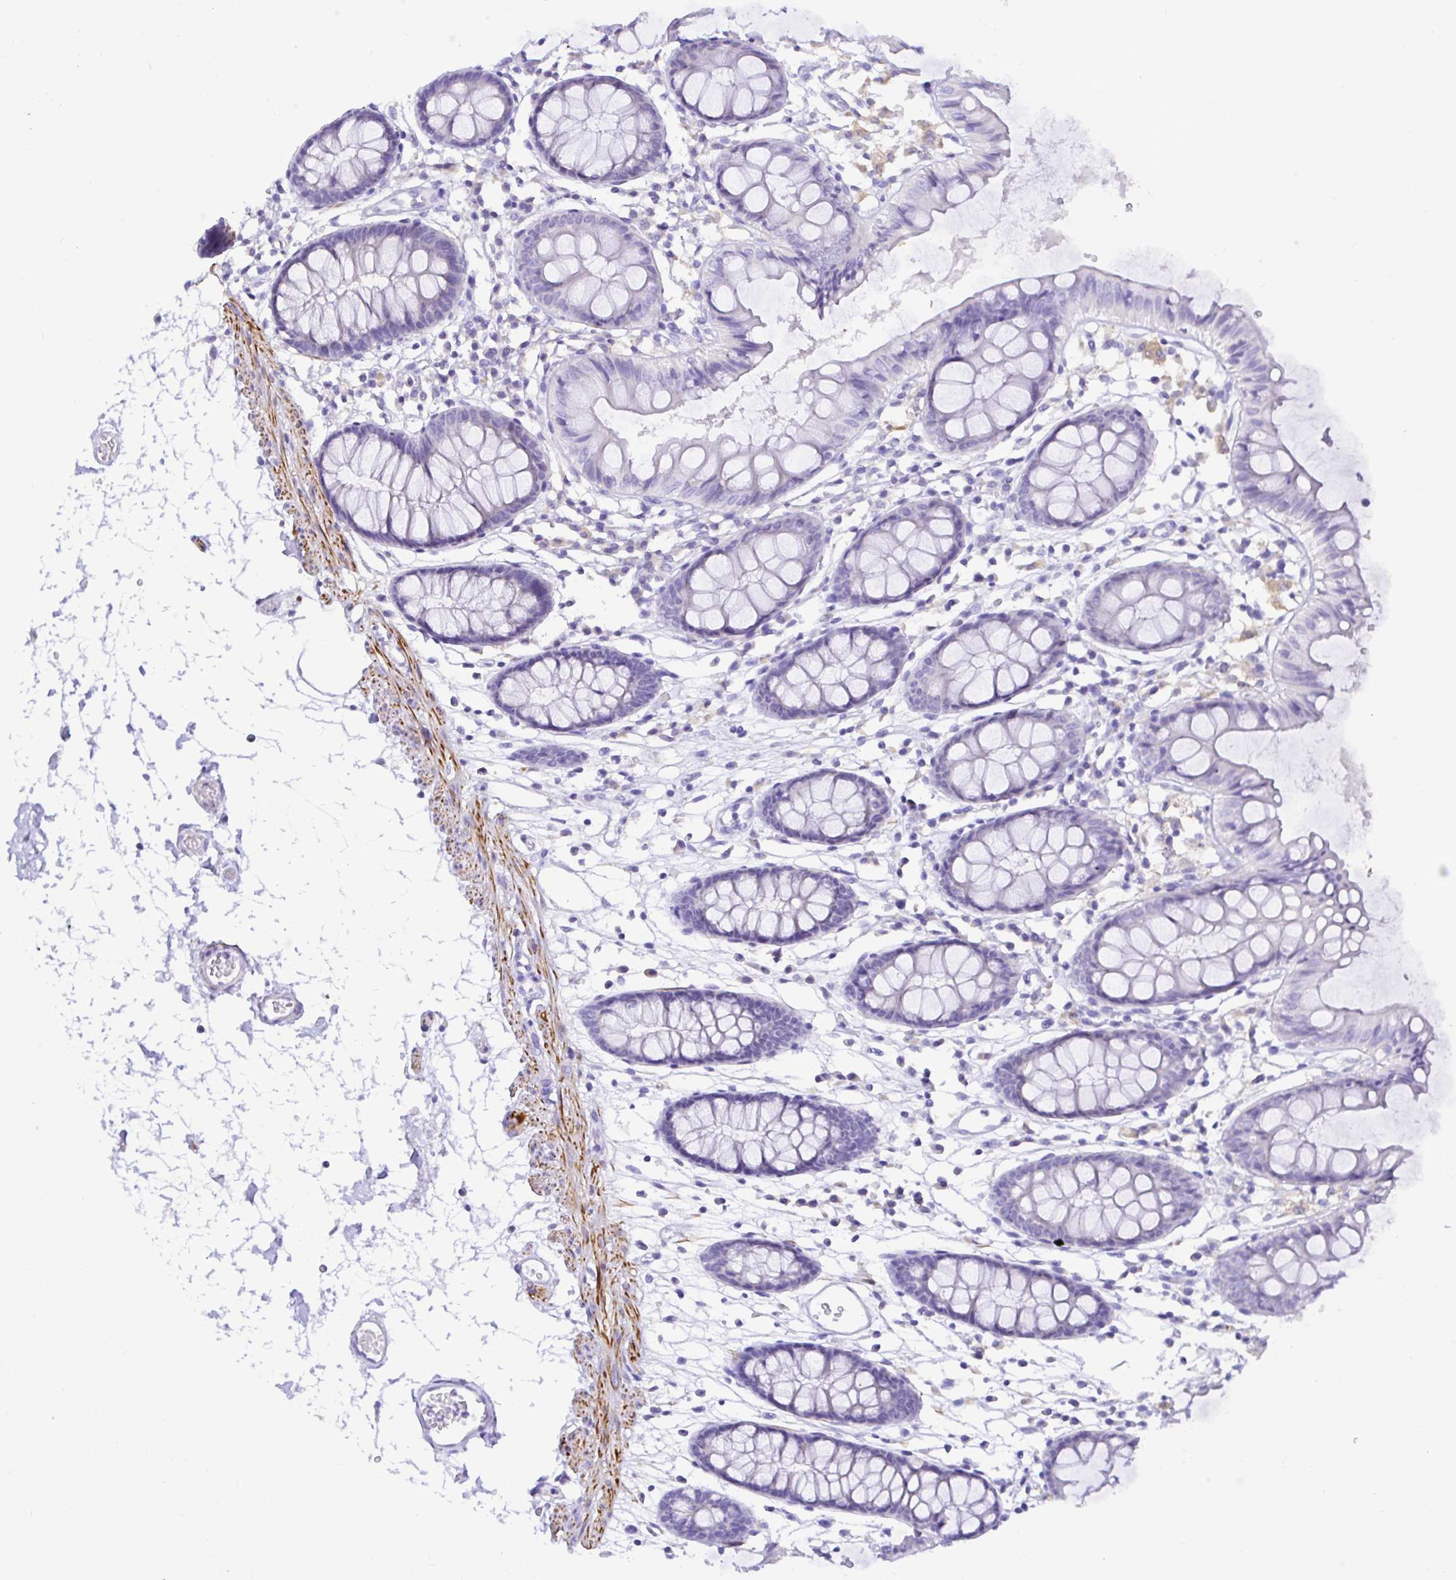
{"staining": {"intensity": "negative", "quantity": "none", "location": "none"}, "tissue": "colon", "cell_type": "Endothelial cells", "image_type": "normal", "snomed": [{"axis": "morphology", "description": "Normal tissue, NOS"}, {"axis": "topography", "description": "Colon"}], "caption": "DAB immunohistochemical staining of unremarkable human colon shows no significant staining in endothelial cells.", "gene": "BACE2", "patient": {"sex": "female", "age": 84}}